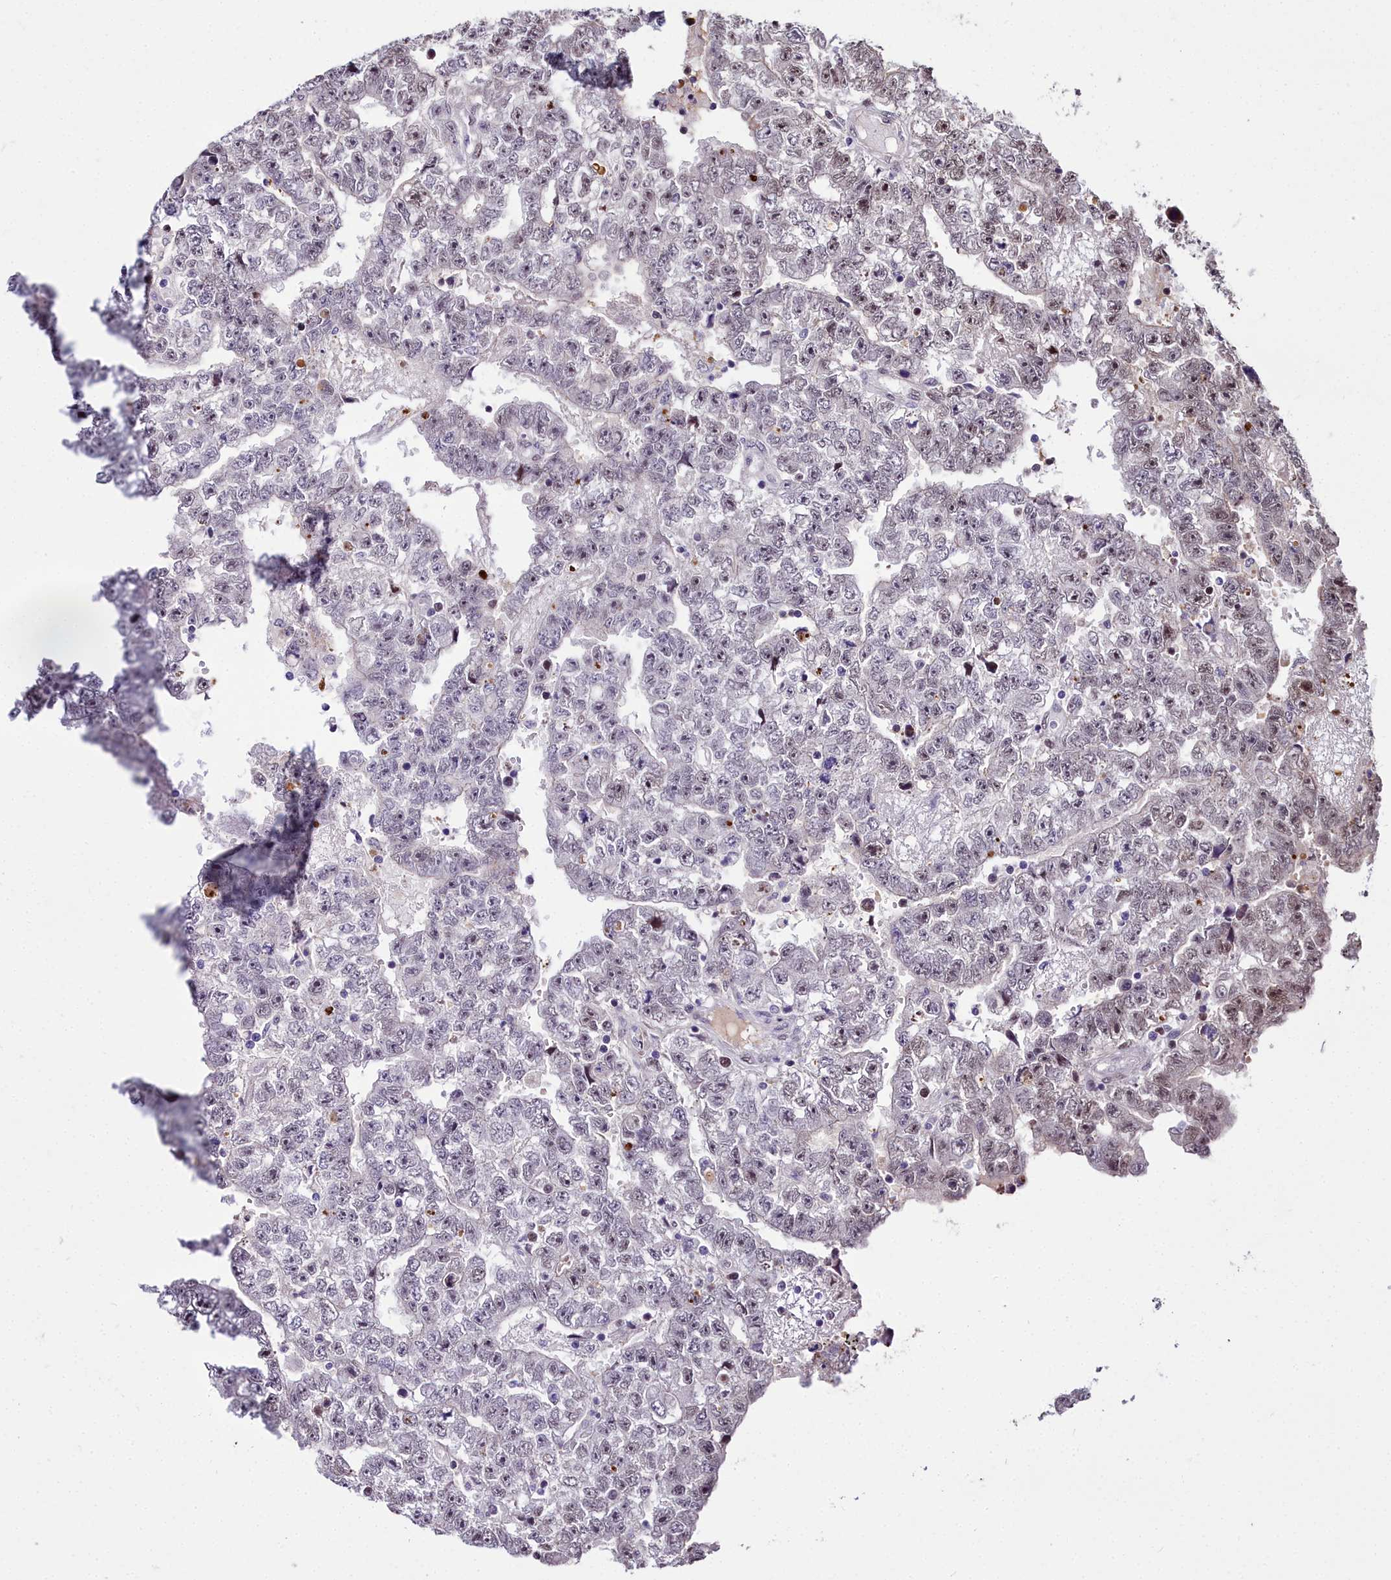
{"staining": {"intensity": "weak", "quantity": "<25%", "location": "nuclear"}, "tissue": "testis cancer", "cell_type": "Tumor cells", "image_type": "cancer", "snomed": [{"axis": "morphology", "description": "Carcinoma, Embryonal, NOS"}, {"axis": "topography", "description": "Testis"}], "caption": "A histopathology image of testis embryonal carcinoma stained for a protein shows no brown staining in tumor cells.", "gene": "TRIML2", "patient": {"sex": "male", "age": 25}}